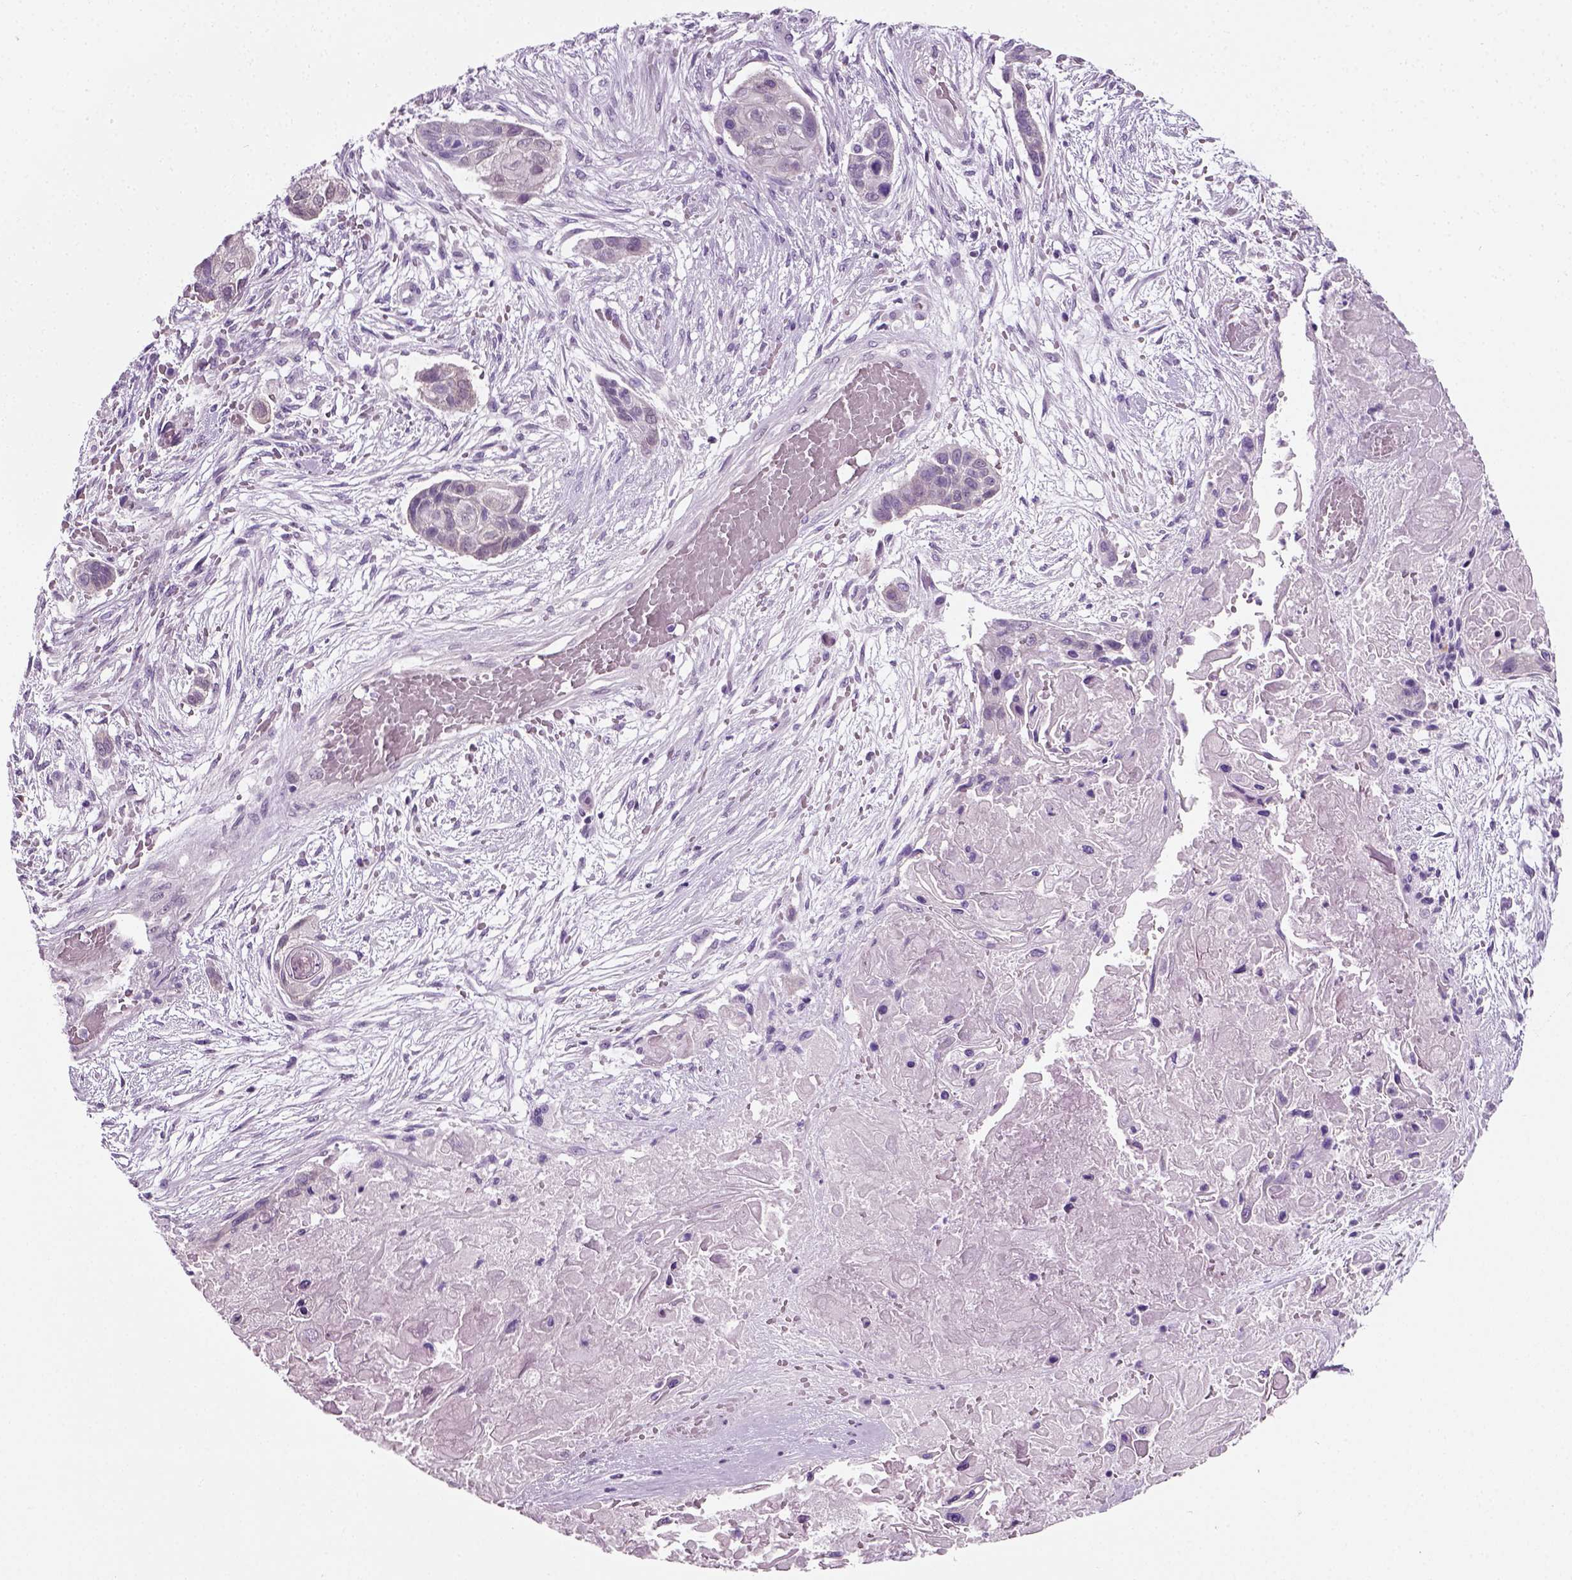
{"staining": {"intensity": "negative", "quantity": "none", "location": "none"}, "tissue": "lung cancer", "cell_type": "Tumor cells", "image_type": "cancer", "snomed": [{"axis": "morphology", "description": "Squamous cell carcinoma, NOS"}, {"axis": "topography", "description": "Lung"}], "caption": "There is no significant positivity in tumor cells of lung cancer. Brightfield microscopy of immunohistochemistry (IHC) stained with DAB (brown) and hematoxylin (blue), captured at high magnification.", "gene": "SPATA31E1", "patient": {"sex": "male", "age": 69}}